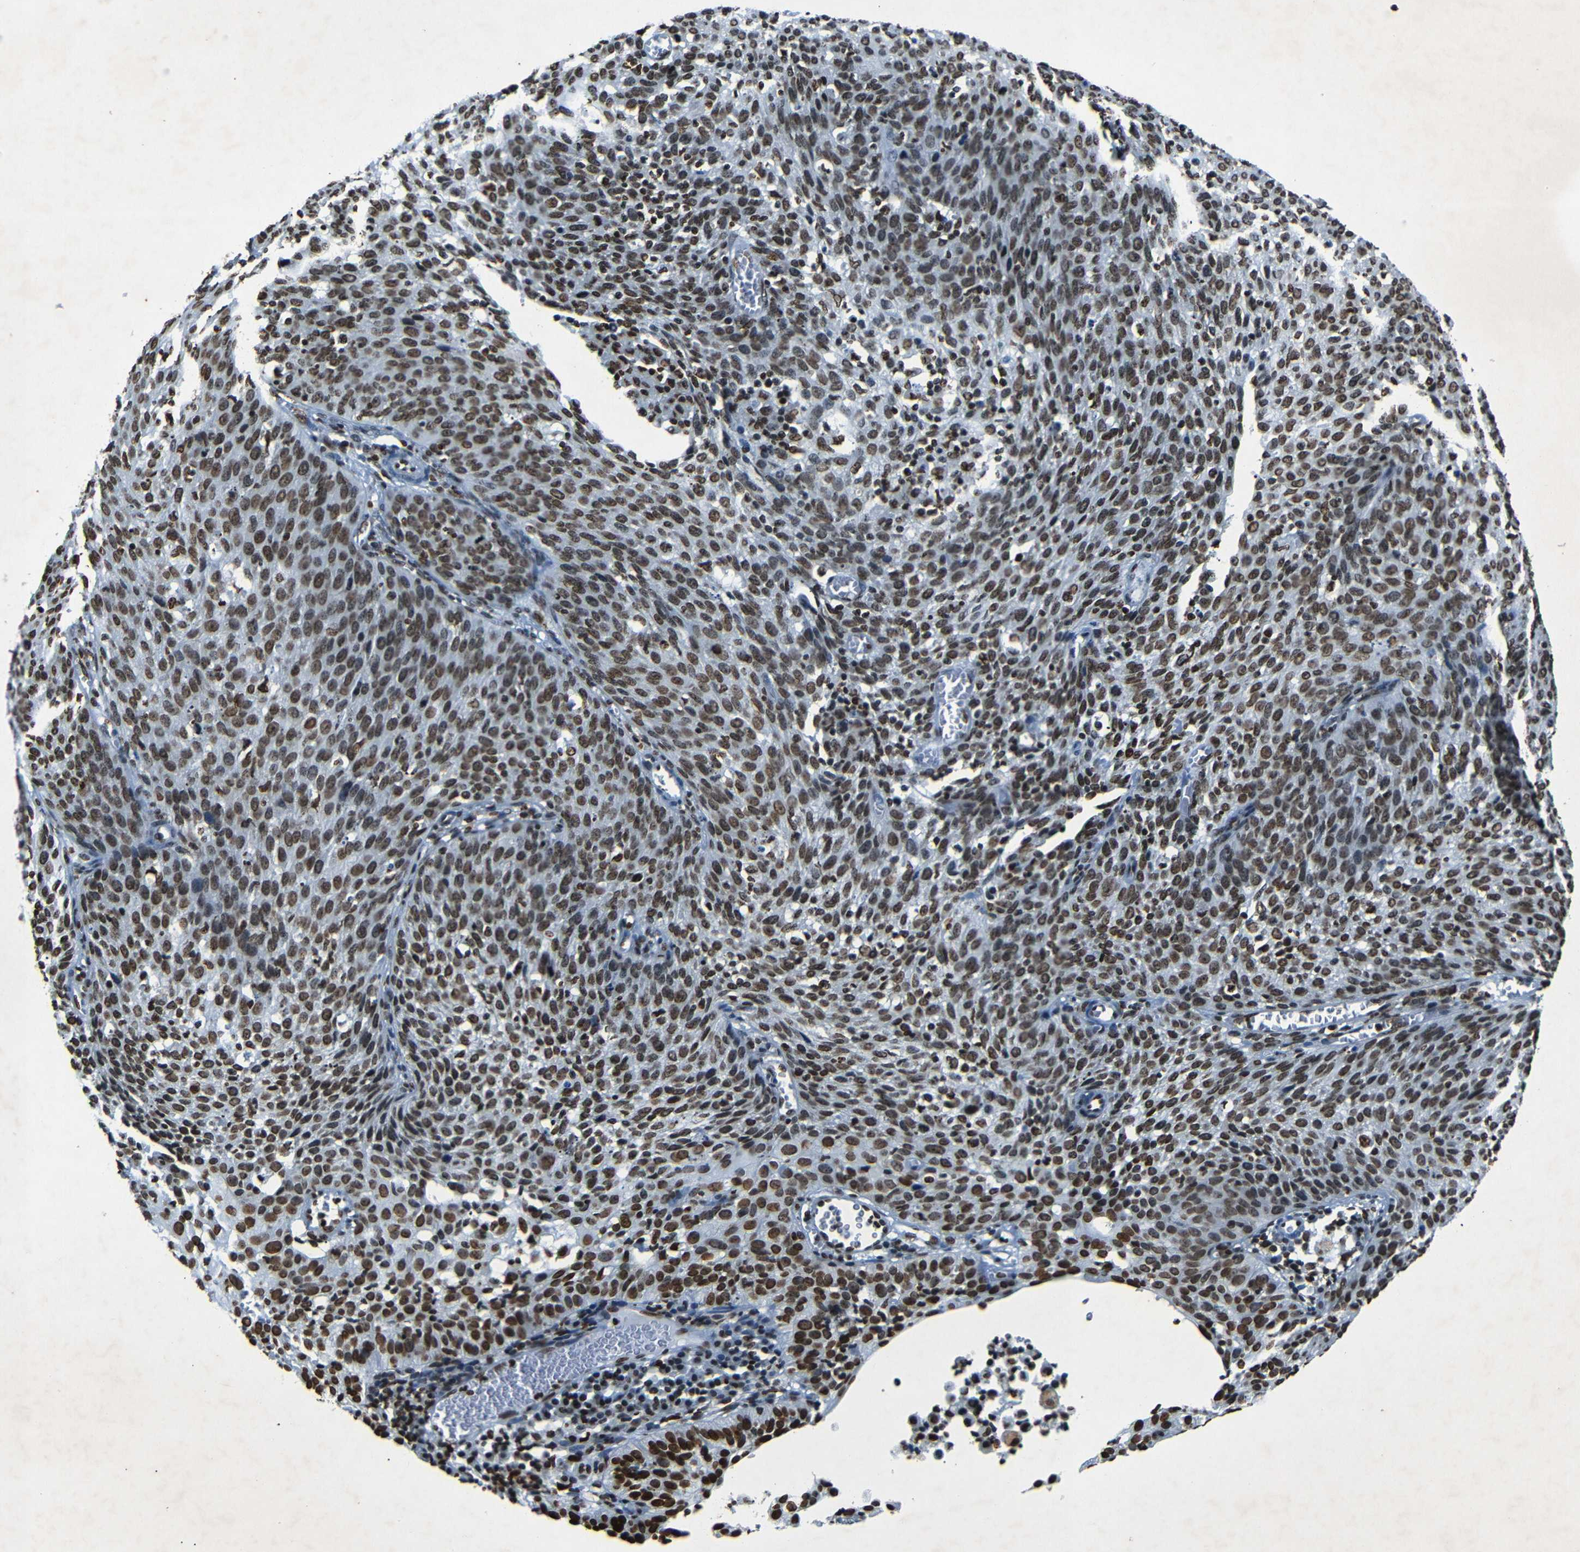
{"staining": {"intensity": "moderate", "quantity": ">75%", "location": "nuclear"}, "tissue": "cervical cancer", "cell_type": "Tumor cells", "image_type": "cancer", "snomed": [{"axis": "morphology", "description": "Squamous cell carcinoma, NOS"}, {"axis": "topography", "description": "Cervix"}], "caption": "Immunohistochemistry (IHC) histopathology image of squamous cell carcinoma (cervical) stained for a protein (brown), which exhibits medium levels of moderate nuclear expression in about >75% of tumor cells.", "gene": "HMGN1", "patient": {"sex": "female", "age": 38}}